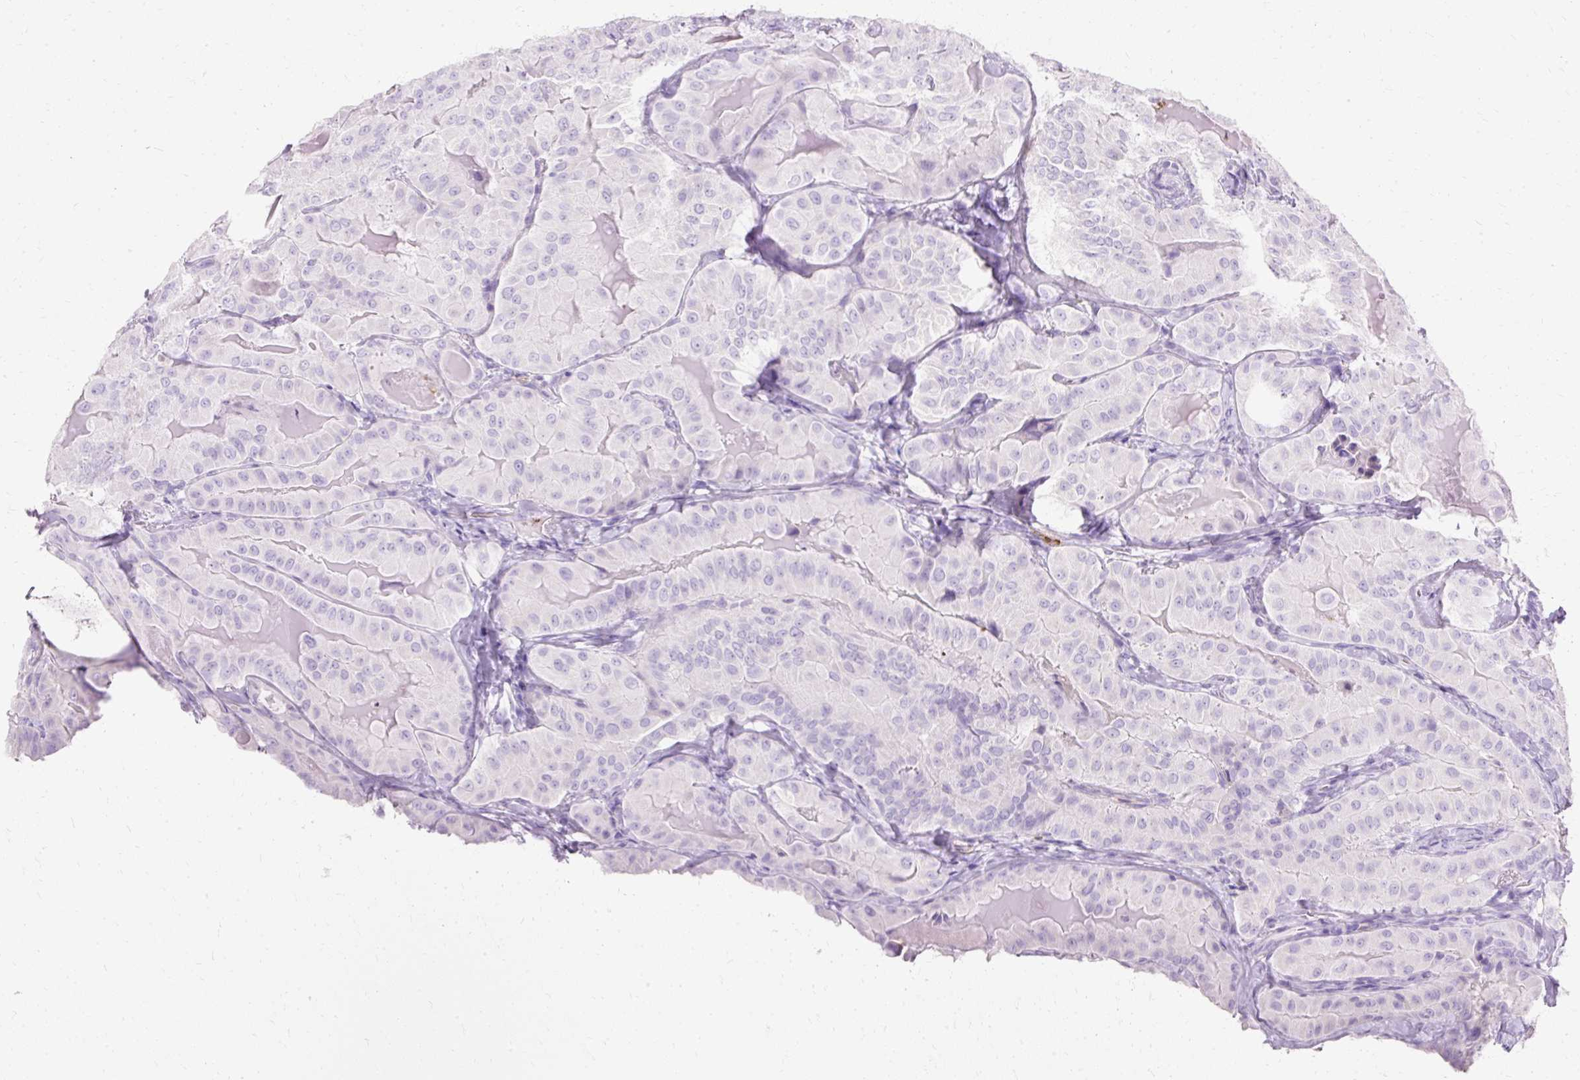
{"staining": {"intensity": "negative", "quantity": "none", "location": "none"}, "tissue": "thyroid cancer", "cell_type": "Tumor cells", "image_type": "cancer", "snomed": [{"axis": "morphology", "description": "Papillary adenocarcinoma, NOS"}, {"axis": "topography", "description": "Thyroid gland"}], "caption": "A histopathology image of human papillary adenocarcinoma (thyroid) is negative for staining in tumor cells.", "gene": "DEFA1", "patient": {"sex": "female", "age": 68}}